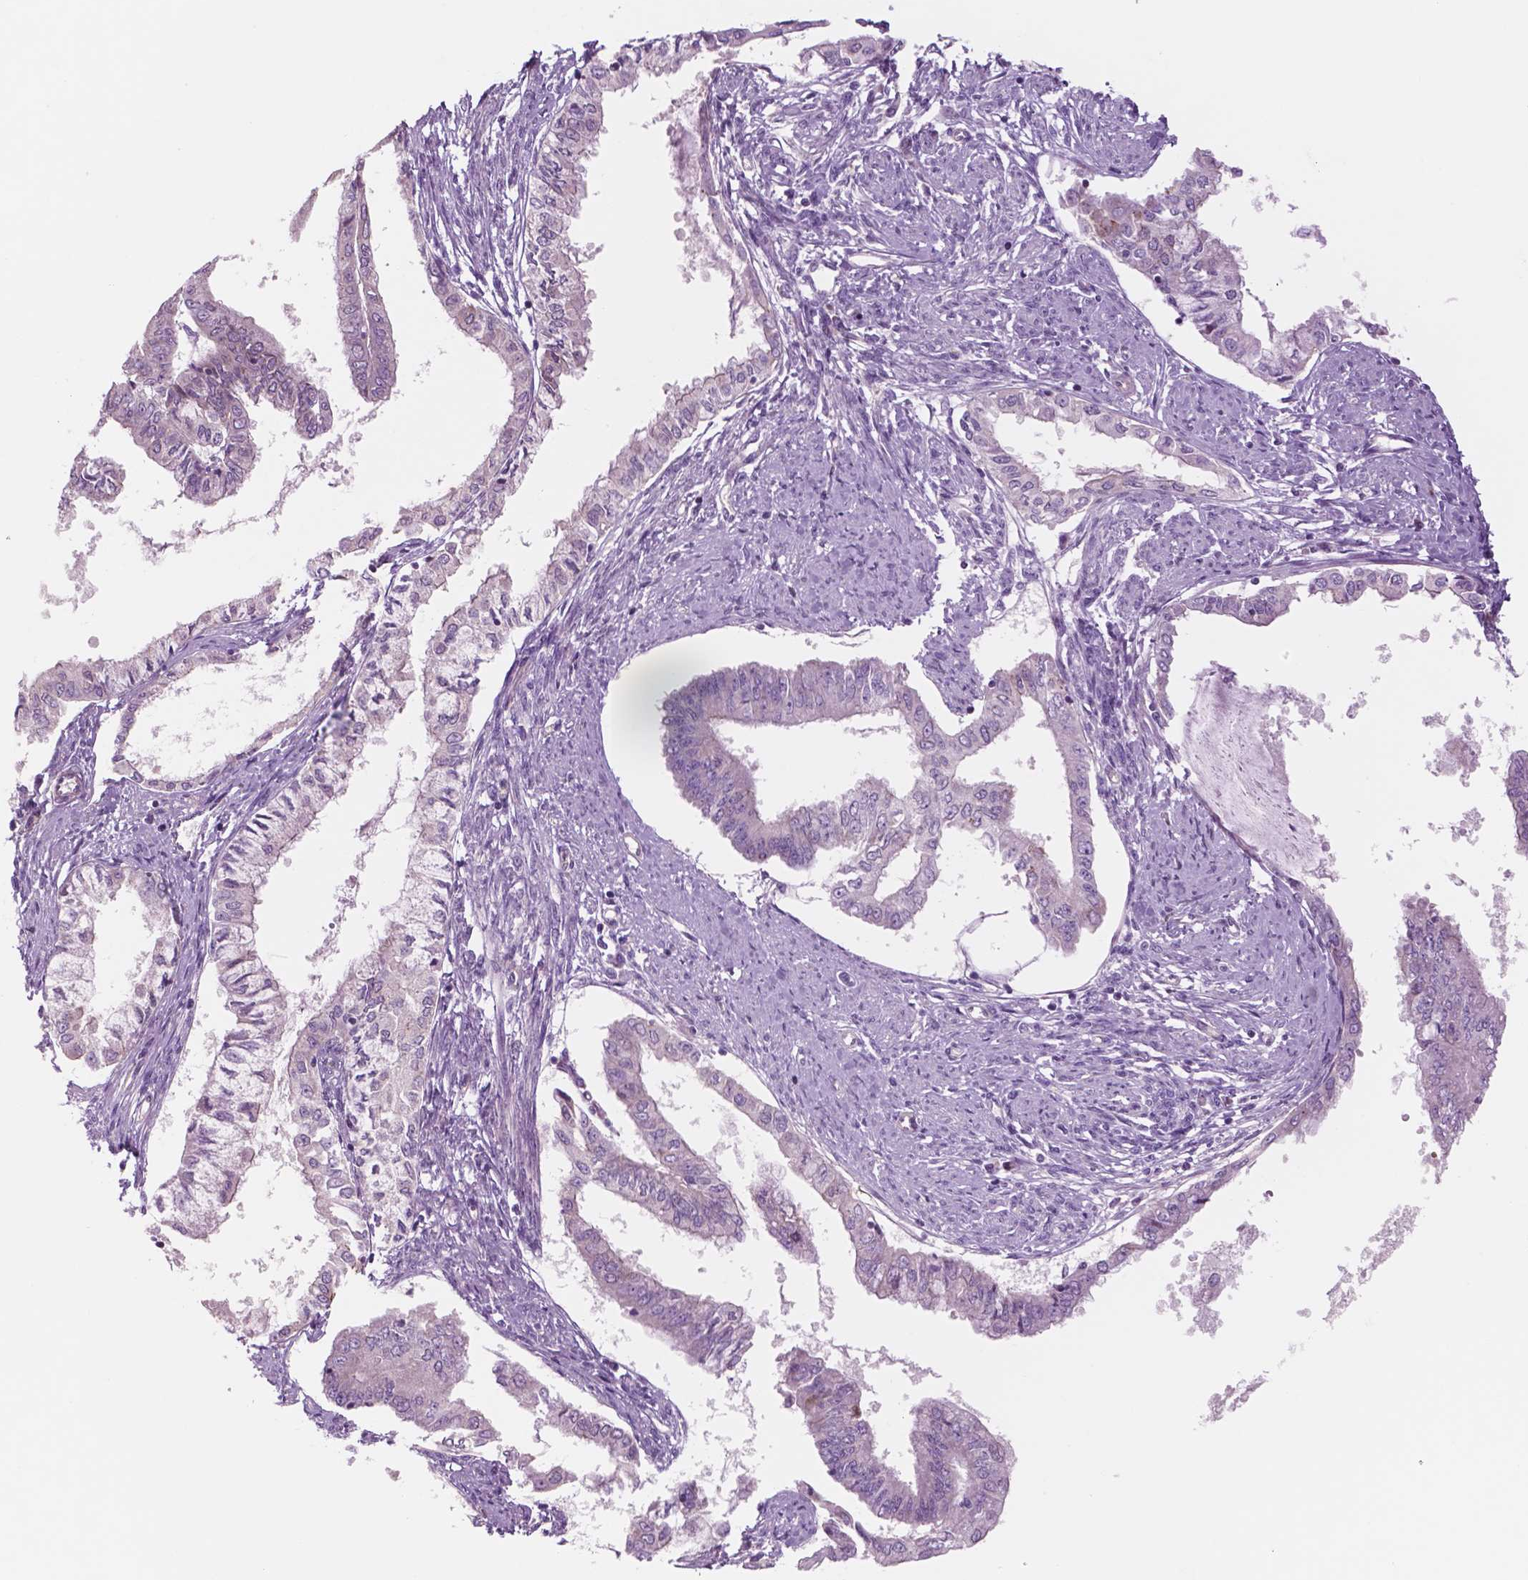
{"staining": {"intensity": "negative", "quantity": "none", "location": "none"}, "tissue": "endometrial cancer", "cell_type": "Tumor cells", "image_type": "cancer", "snomed": [{"axis": "morphology", "description": "Adenocarcinoma, NOS"}, {"axis": "topography", "description": "Endometrium"}], "caption": "Immunohistochemistry (IHC) photomicrograph of neoplastic tissue: endometrial cancer stained with DAB (3,3'-diaminobenzidine) exhibits no significant protein expression in tumor cells.", "gene": "RND3", "patient": {"sex": "female", "age": 76}}